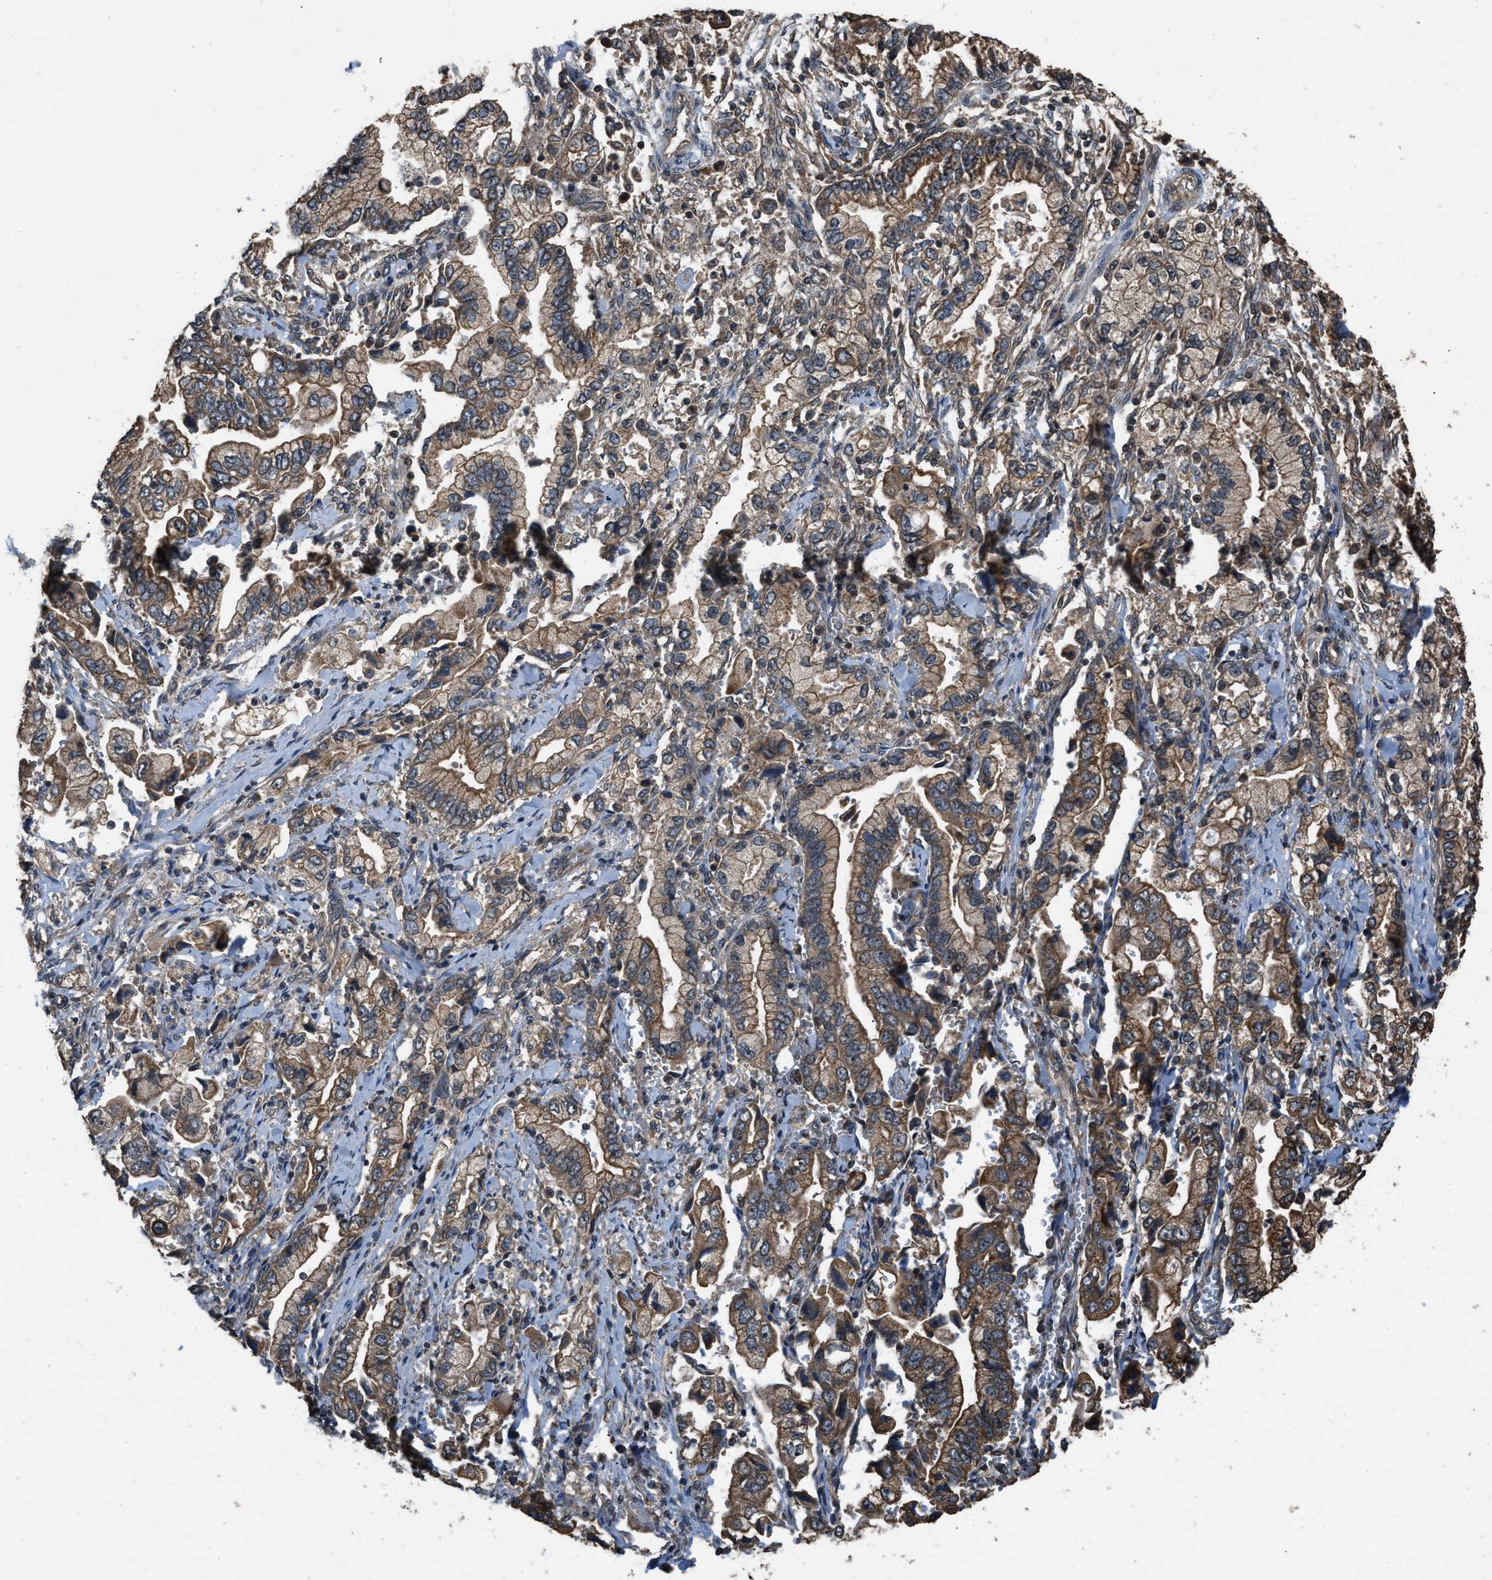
{"staining": {"intensity": "moderate", "quantity": ">75%", "location": "cytoplasmic/membranous"}, "tissue": "stomach cancer", "cell_type": "Tumor cells", "image_type": "cancer", "snomed": [{"axis": "morphology", "description": "Normal tissue, NOS"}, {"axis": "morphology", "description": "Adenocarcinoma, NOS"}, {"axis": "topography", "description": "Stomach"}], "caption": "A photomicrograph showing moderate cytoplasmic/membranous positivity in approximately >75% of tumor cells in stomach adenocarcinoma, as visualized by brown immunohistochemical staining.", "gene": "DENND6B", "patient": {"sex": "male", "age": 62}}